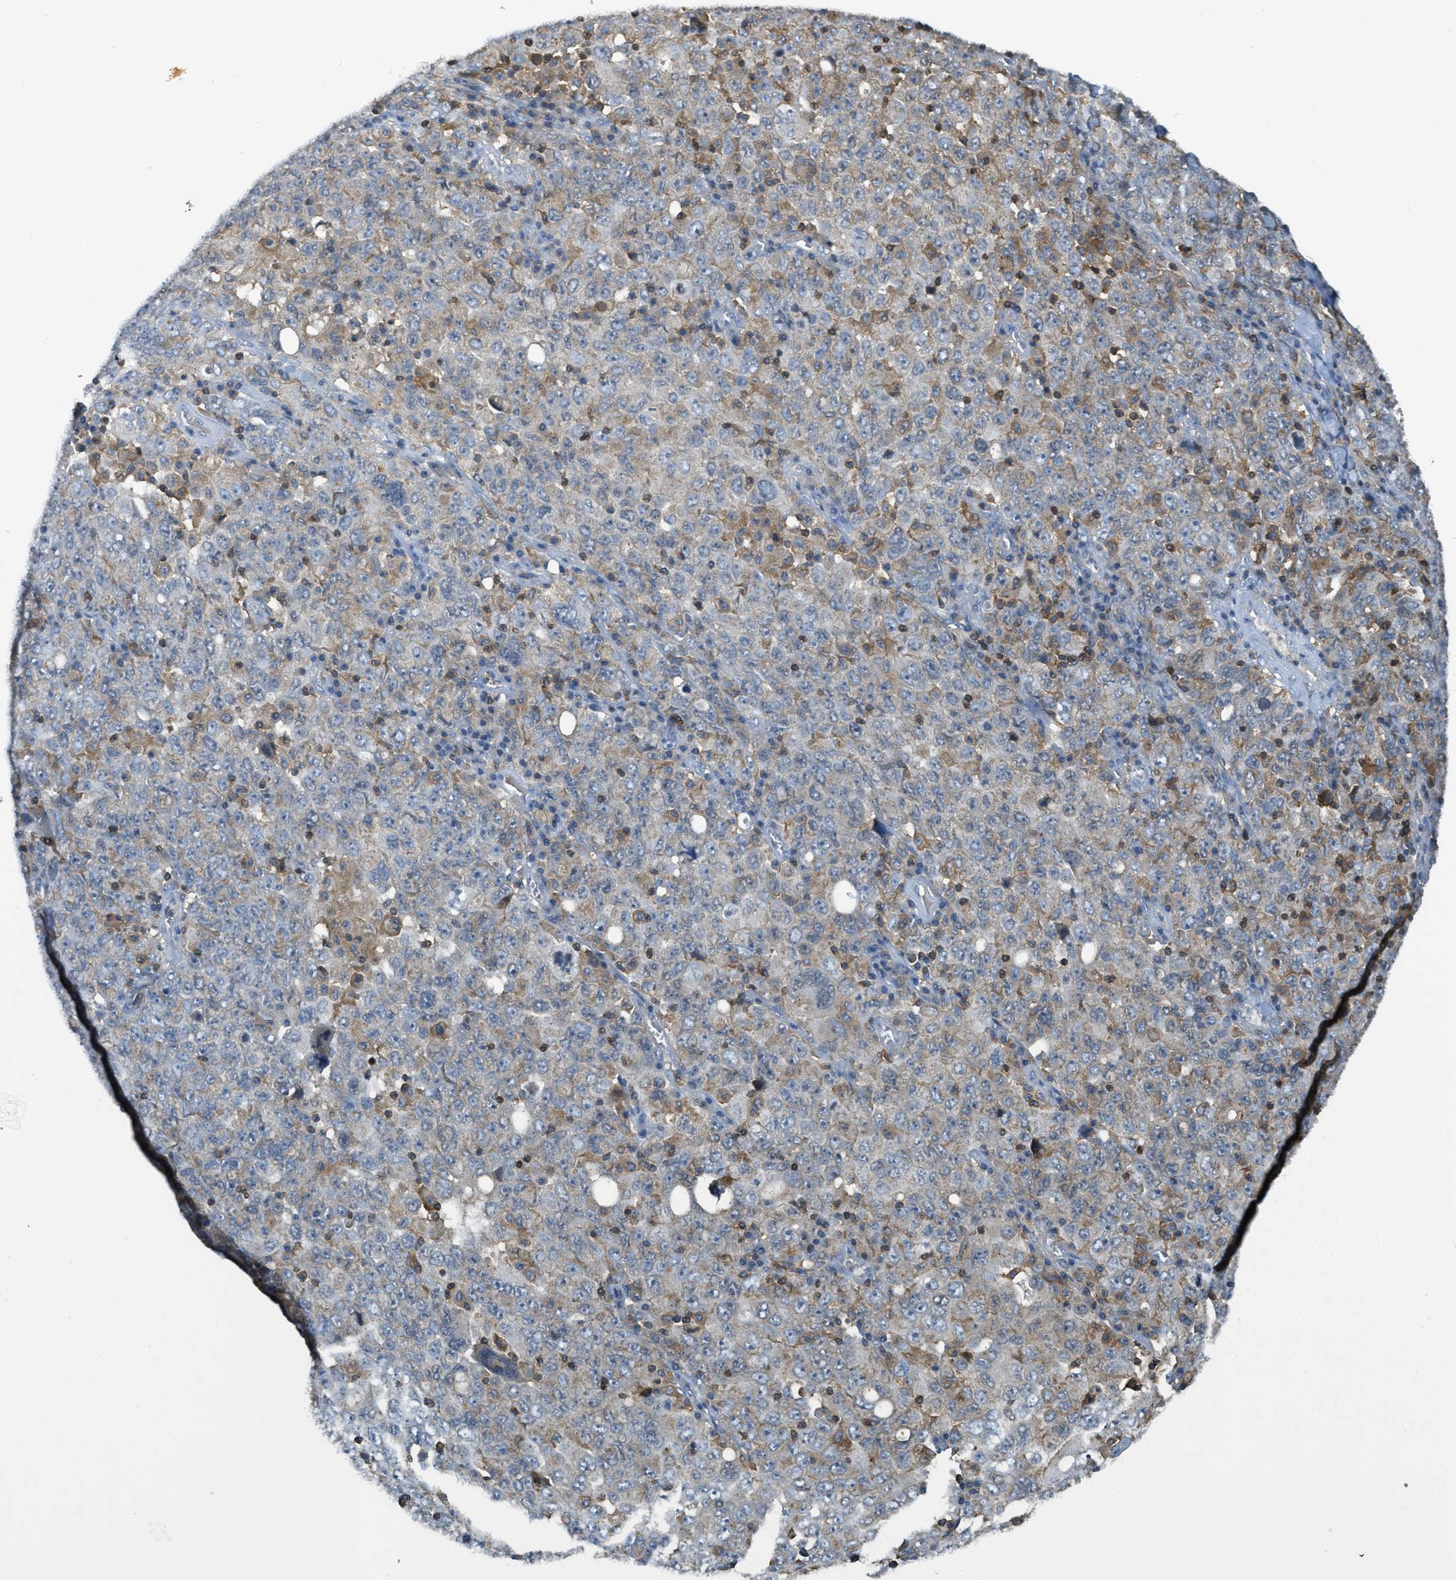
{"staining": {"intensity": "weak", "quantity": "<25%", "location": "cytoplasmic/membranous"}, "tissue": "ovarian cancer", "cell_type": "Tumor cells", "image_type": "cancer", "snomed": [{"axis": "morphology", "description": "Carcinoma, endometroid"}, {"axis": "topography", "description": "Ovary"}], "caption": "This is a histopathology image of immunohistochemistry (IHC) staining of endometroid carcinoma (ovarian), which shows no positivity in tumor cells.", "gene": "GRIK2", "patient": {"sex": "female", "age": 62}}